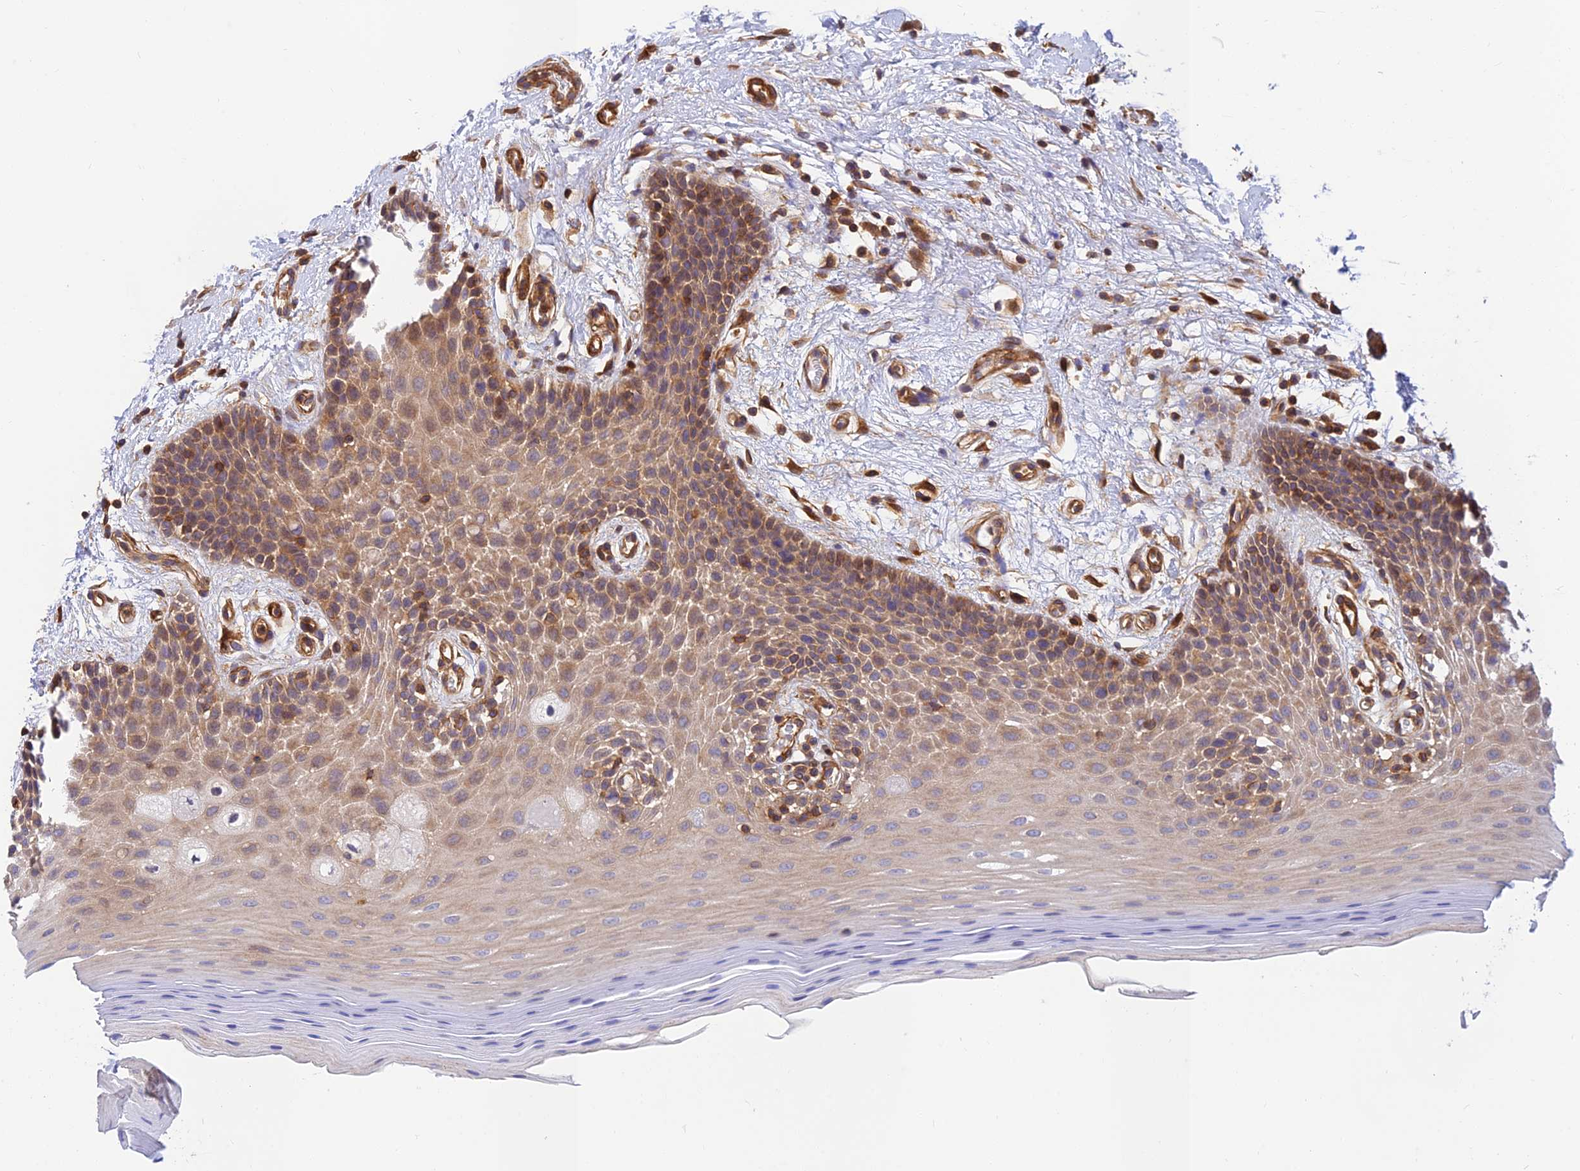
{"staining": {"intensity": "weak", "quantity": "25%-75%", "location": "cytoplasmic/membranous"}, "tissue": "oral mucosa", "cell_type": "Squamous epithelial cells", "image_type": "normal", "snomed": [{"axis": "morphology", "description": "Normal tissue, NOS"}, {"axis": "topography", "description": "Oral tissue"}, {"axis": "topography", "description": "Tounge, NOS"}], "caption": "This is a histology image of immunohistochemistry staining of benign oral mucosa, which shows weak positivity in the cytoplasmic/membranous of squamous epithelial cells.", "gene": "PPP1R12C", "patient": {"sex": "male", "age": 47}}